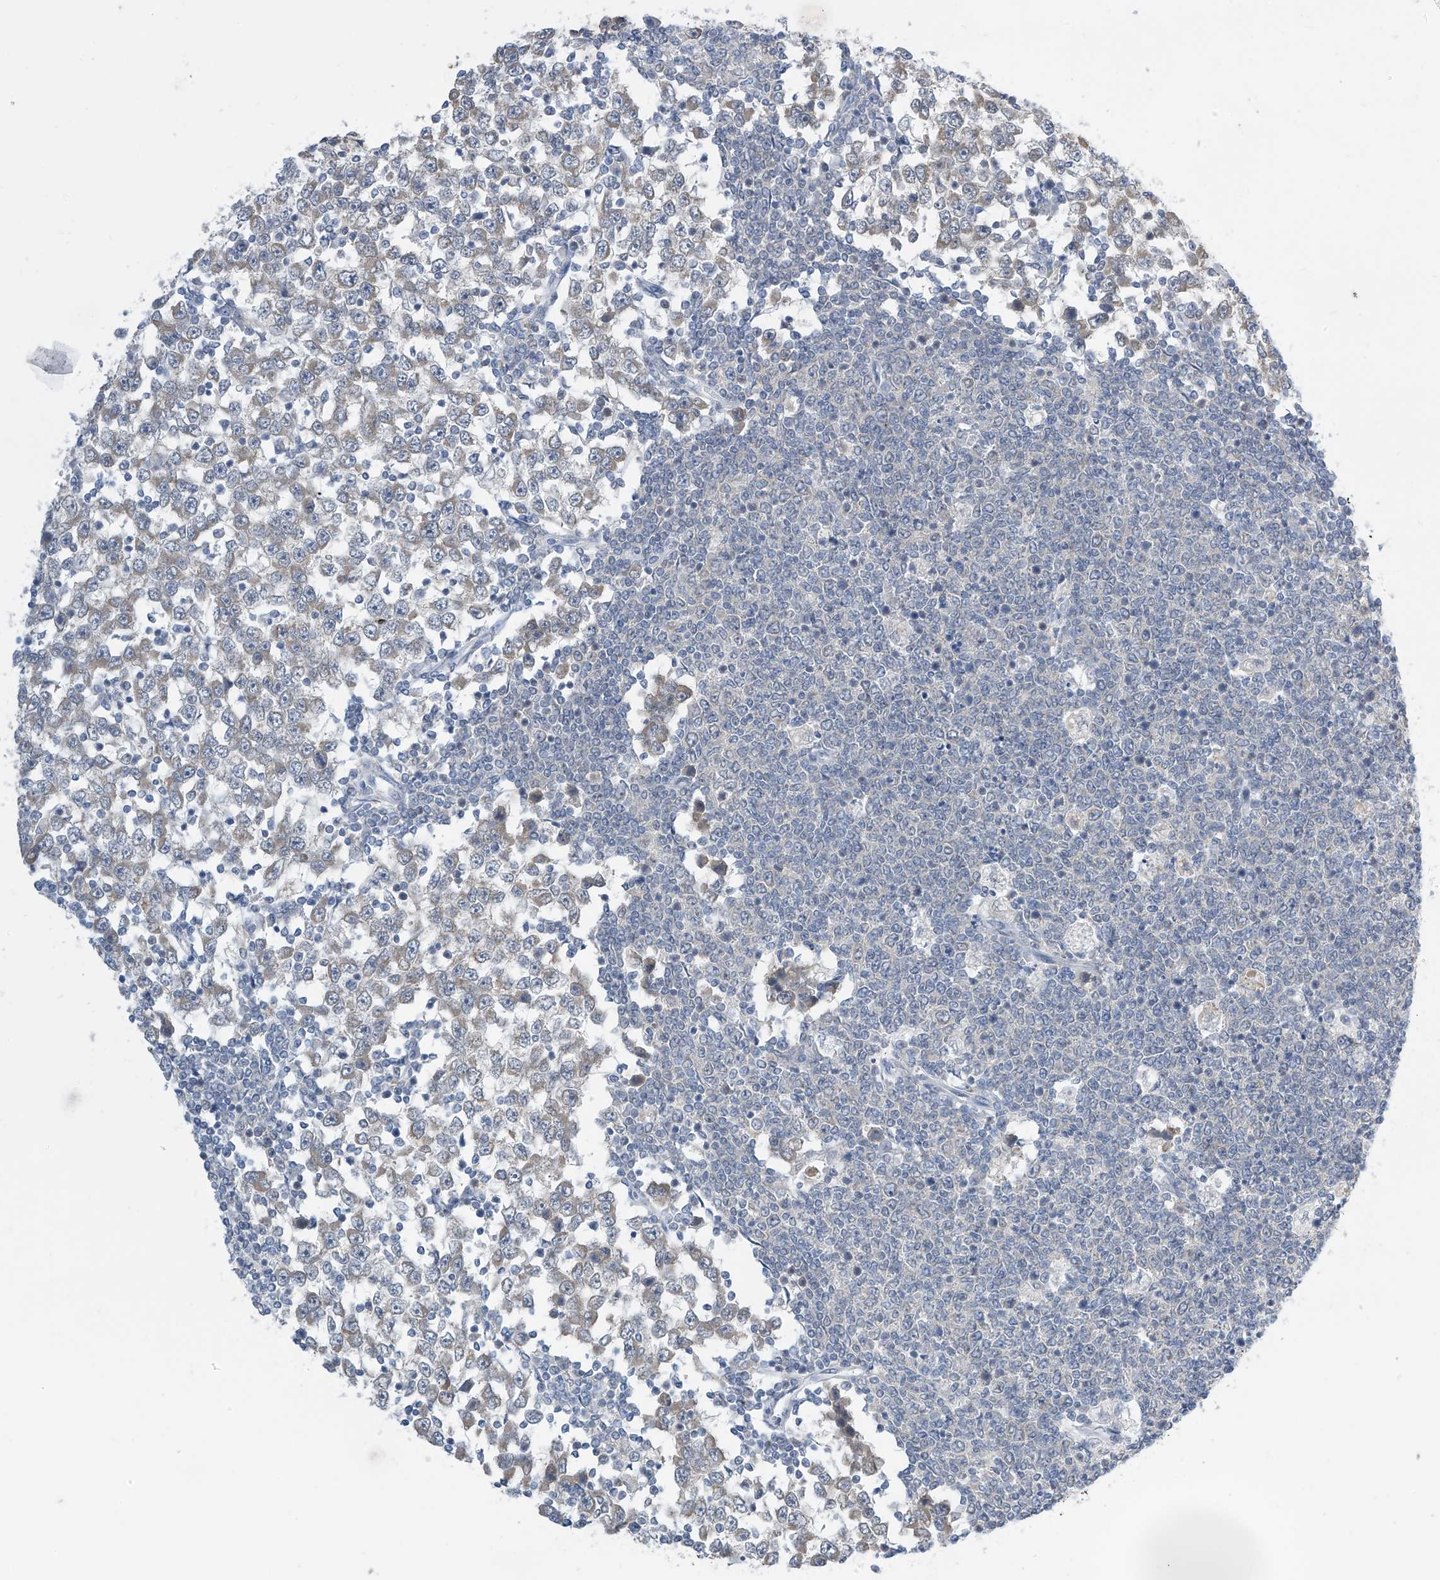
{"staining": {"intensity": "weak", "quantity": "<25%", "location": "cytoplasmic/membranous"}, "tissue": "testis cancer", "cell_type": "Tumor cells", "image_type": "cancer", "snomed": [{"axis": "morphology", "description": "Seminoma, NOS"}, {"axis": "topography", "description": "Testis"}], "caption": "This image is of testis cancer stained with immunohistochemistry (IHC) to label a protein in brown with the nuclei are counter-stained blue. There is no staining in tumor cells. Nuclei are stained in blue.", "gene": "APLF", "patient": {"sex": "male", "age": 65}}